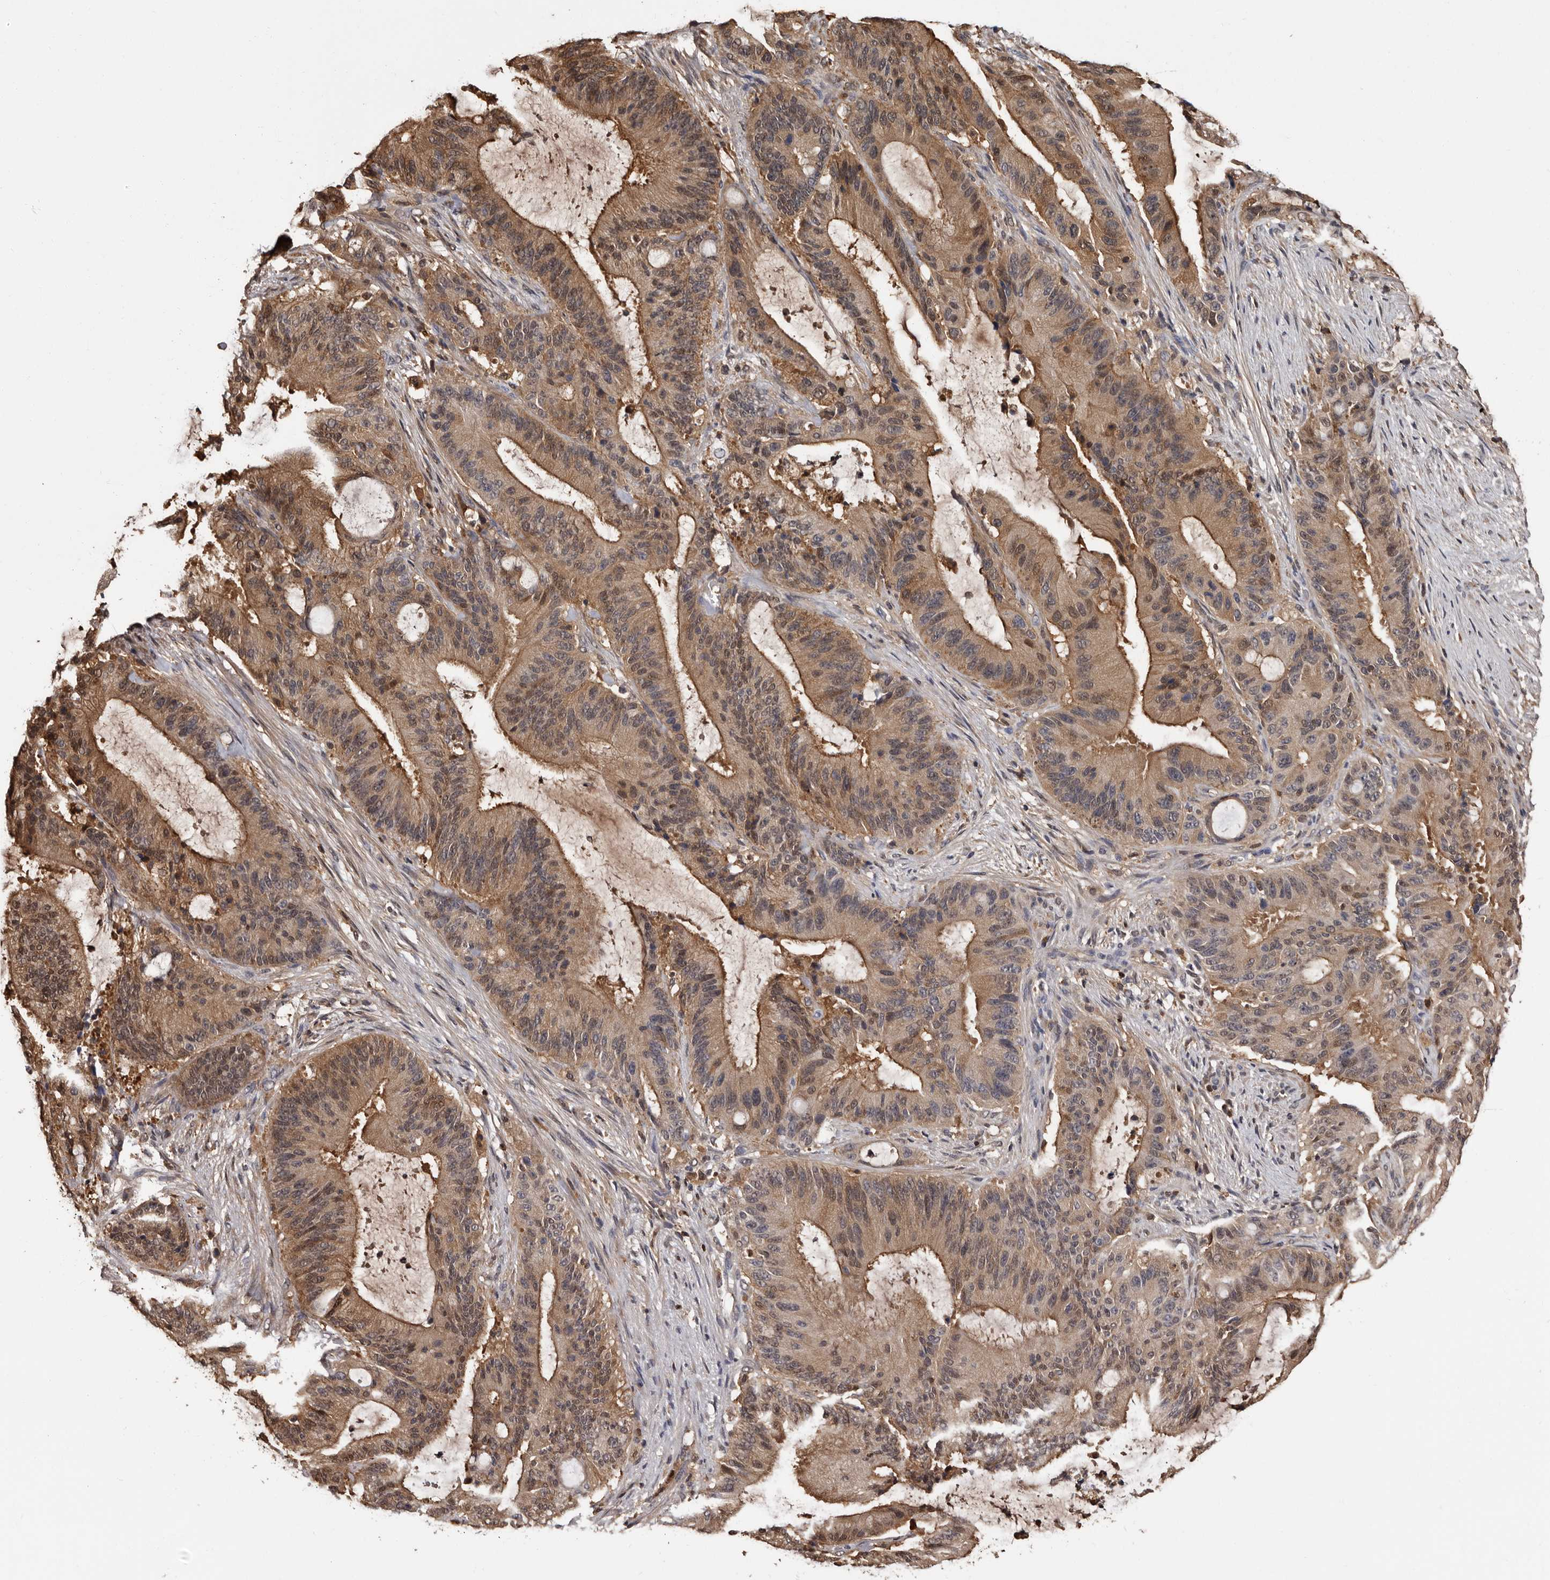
{"staining": {"intensity": "moderate", "quantity": ">75%", "location": "cytoplasmic/membranous"}, "tissue": "liver cancer", "cell_type": "Tumor cells", "image_type": "cancer", "snomed": [{"axis": "morphology", "description": "Normal tissue, NOS"}, {"axis": "morphology", "description": "Cholangiocarcinoma"}, {"axis": "topography", "description": "Liver"}, {"axis": "topography", "description": "Peripheral nerve tissue"}], "caption": "Tumor cells demonstrate moderate cytoplasmic/membranous positivity in about >75% of cells in liver cholangiocarcinoma. (Stains: DAB in brown, nuclei in blue, Microscopy: brightfield microscopy at high magnification).", "gene": "DNPH1", "patient": {"sex": "female", "age": 73}}